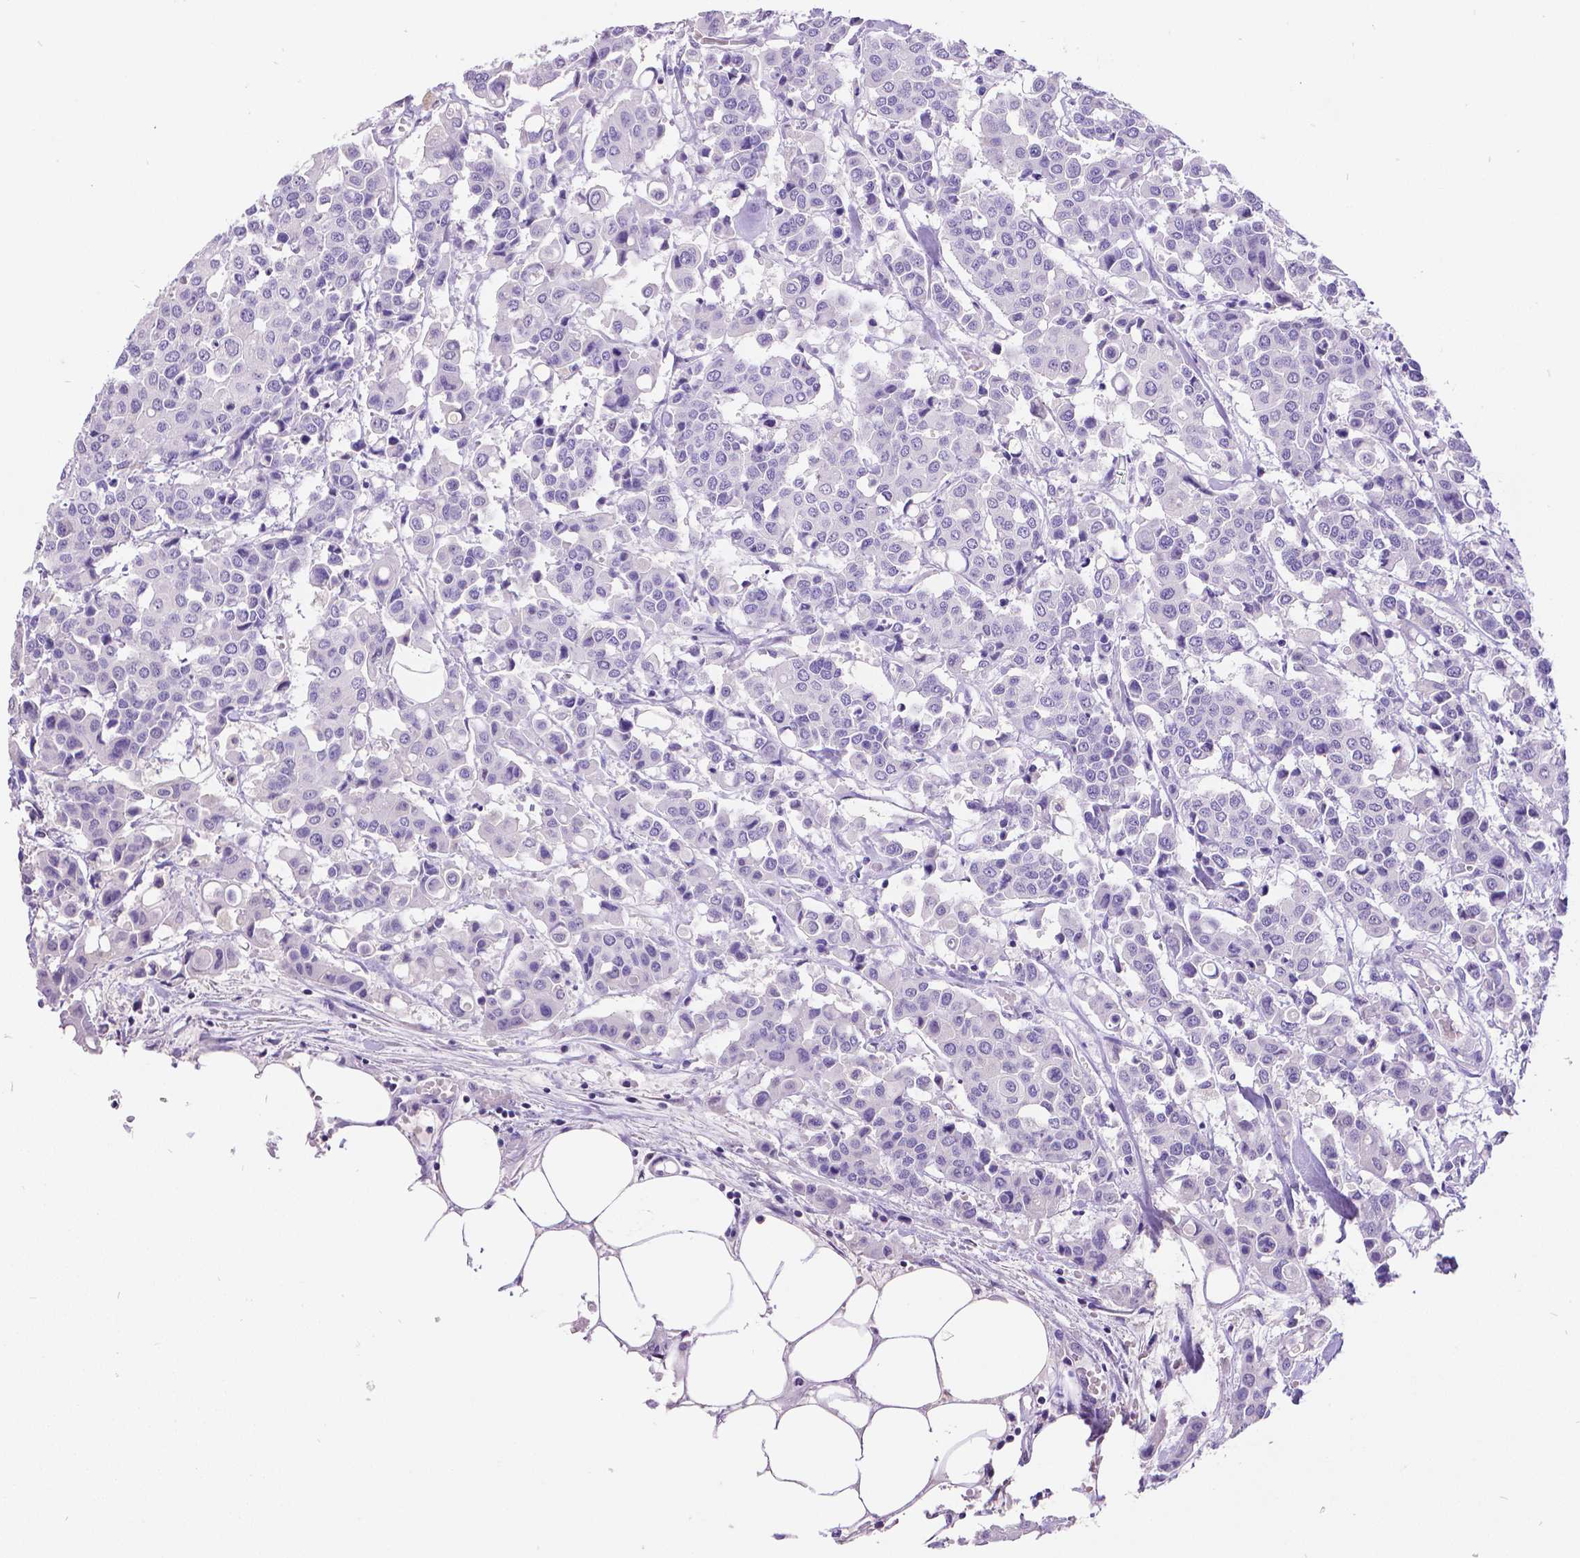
{"staining": {"intensity": "negative", "quantity": "none", "location": "none"}, "tissue": "carcinoid", "cell_type": "Tumor cells", "image_type": "cancer", "snomed": [{"axis": "morphology", "description": "Carcinoid, malignant, NOS"}, {"axis": "topography", "description": "Colon"}], "caption": "Human carcinoid stained for a protein using immunohistochemistry exhibits no staining in tumor cells.", "gene": "SATB2", "patient": {"sex": "male", "age": 81}}